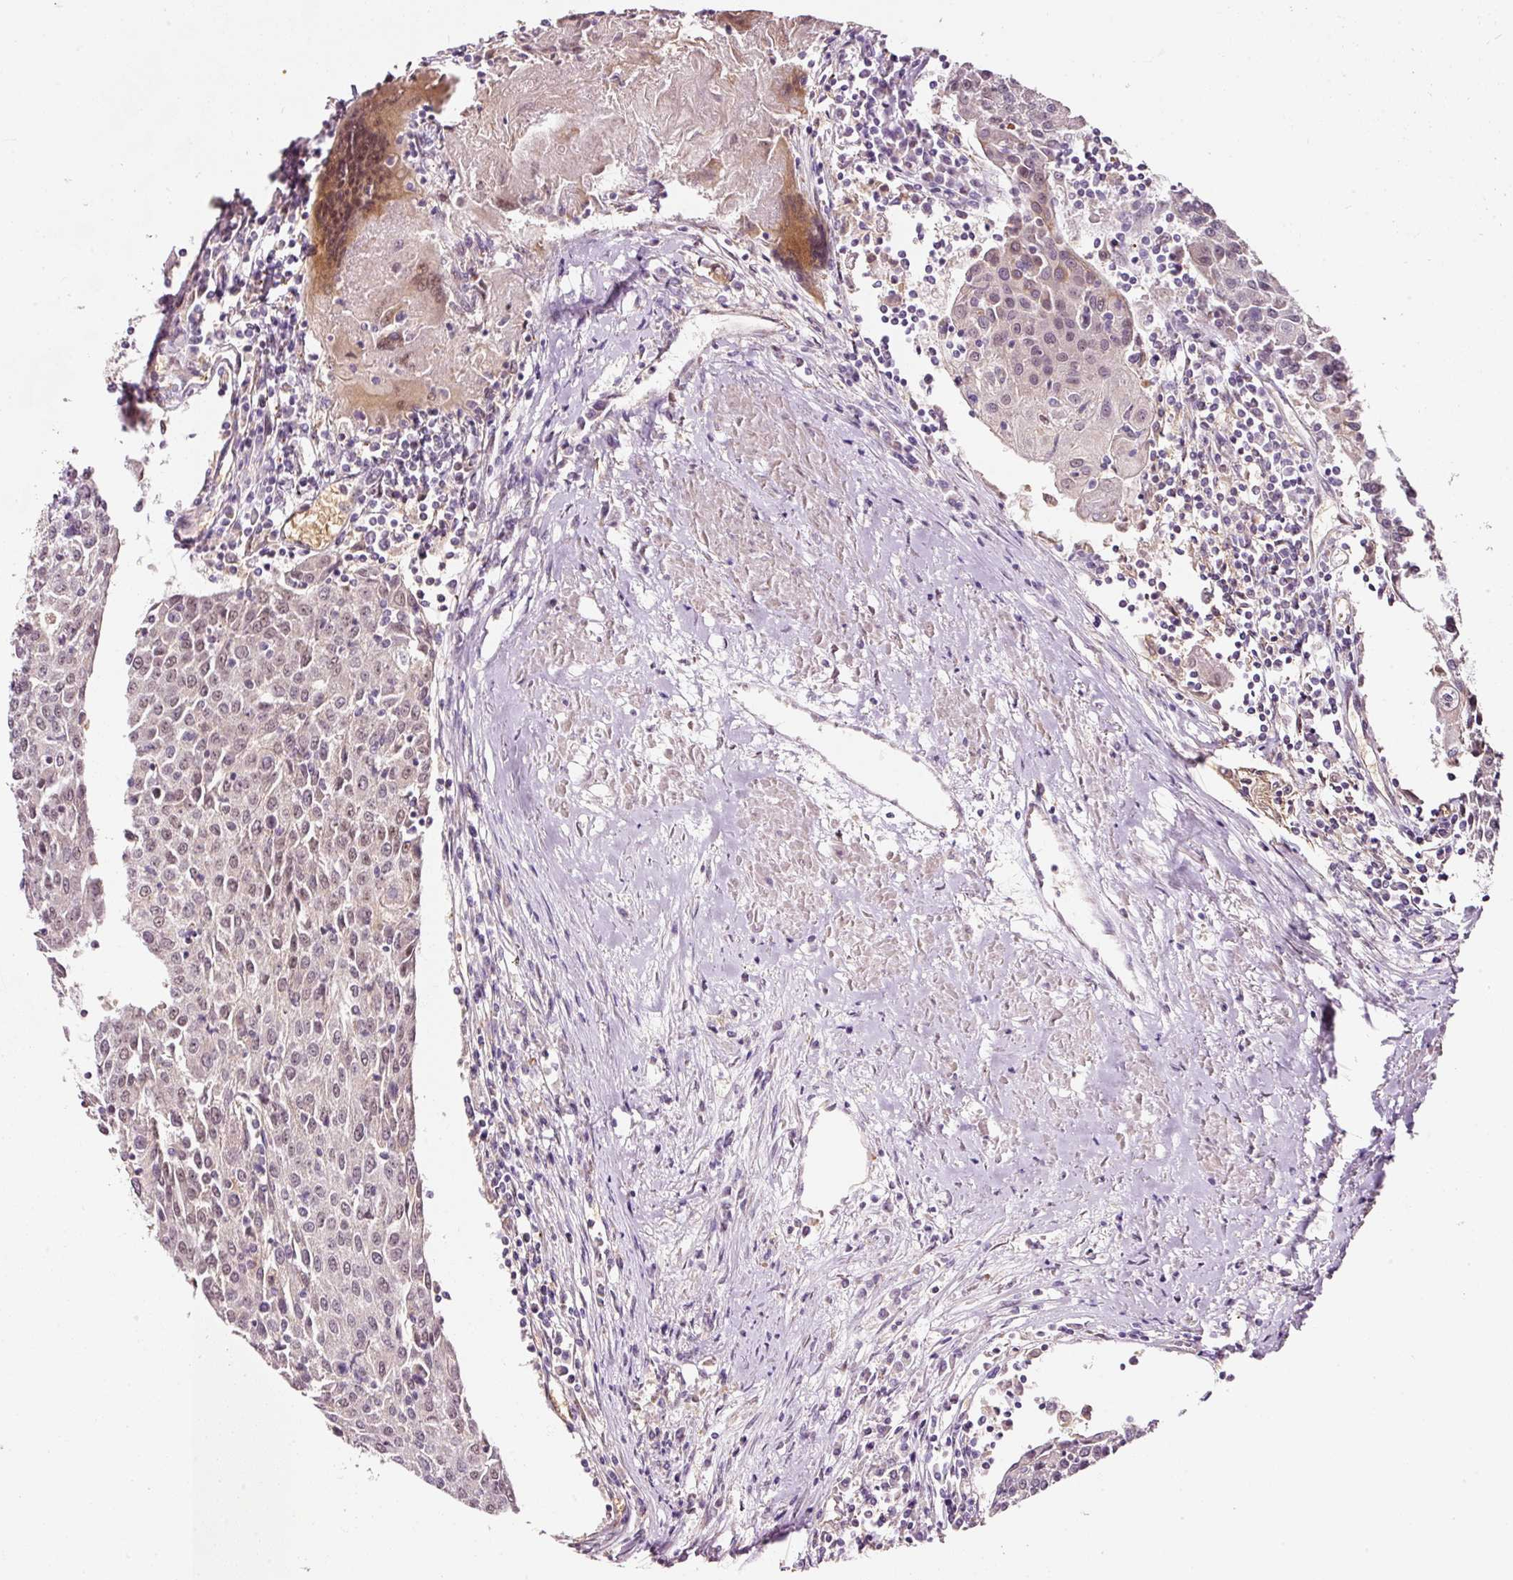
{"staining": {"intensity": "weak", "quantity": "<25%", "location": "nuclear"}, "tissue": "urothelial cancer", "cell_type": "Tumor cells", "image_type": "cancer", "snomed": [{"axis": "morphology", "description": "Urothelial carcinoma, High grade"}, {"axis": "topography", "description": "Urinary bladder"}], "caption": "Immunohistochemical staining of urothelial cancer reveals no significant positivity in tumor cells. (Immunohistochemistry (ihc), brightfield microscopy, high magnification).", "gene": "ZNF460", "patient": {"sex": "female", "age": 85}}